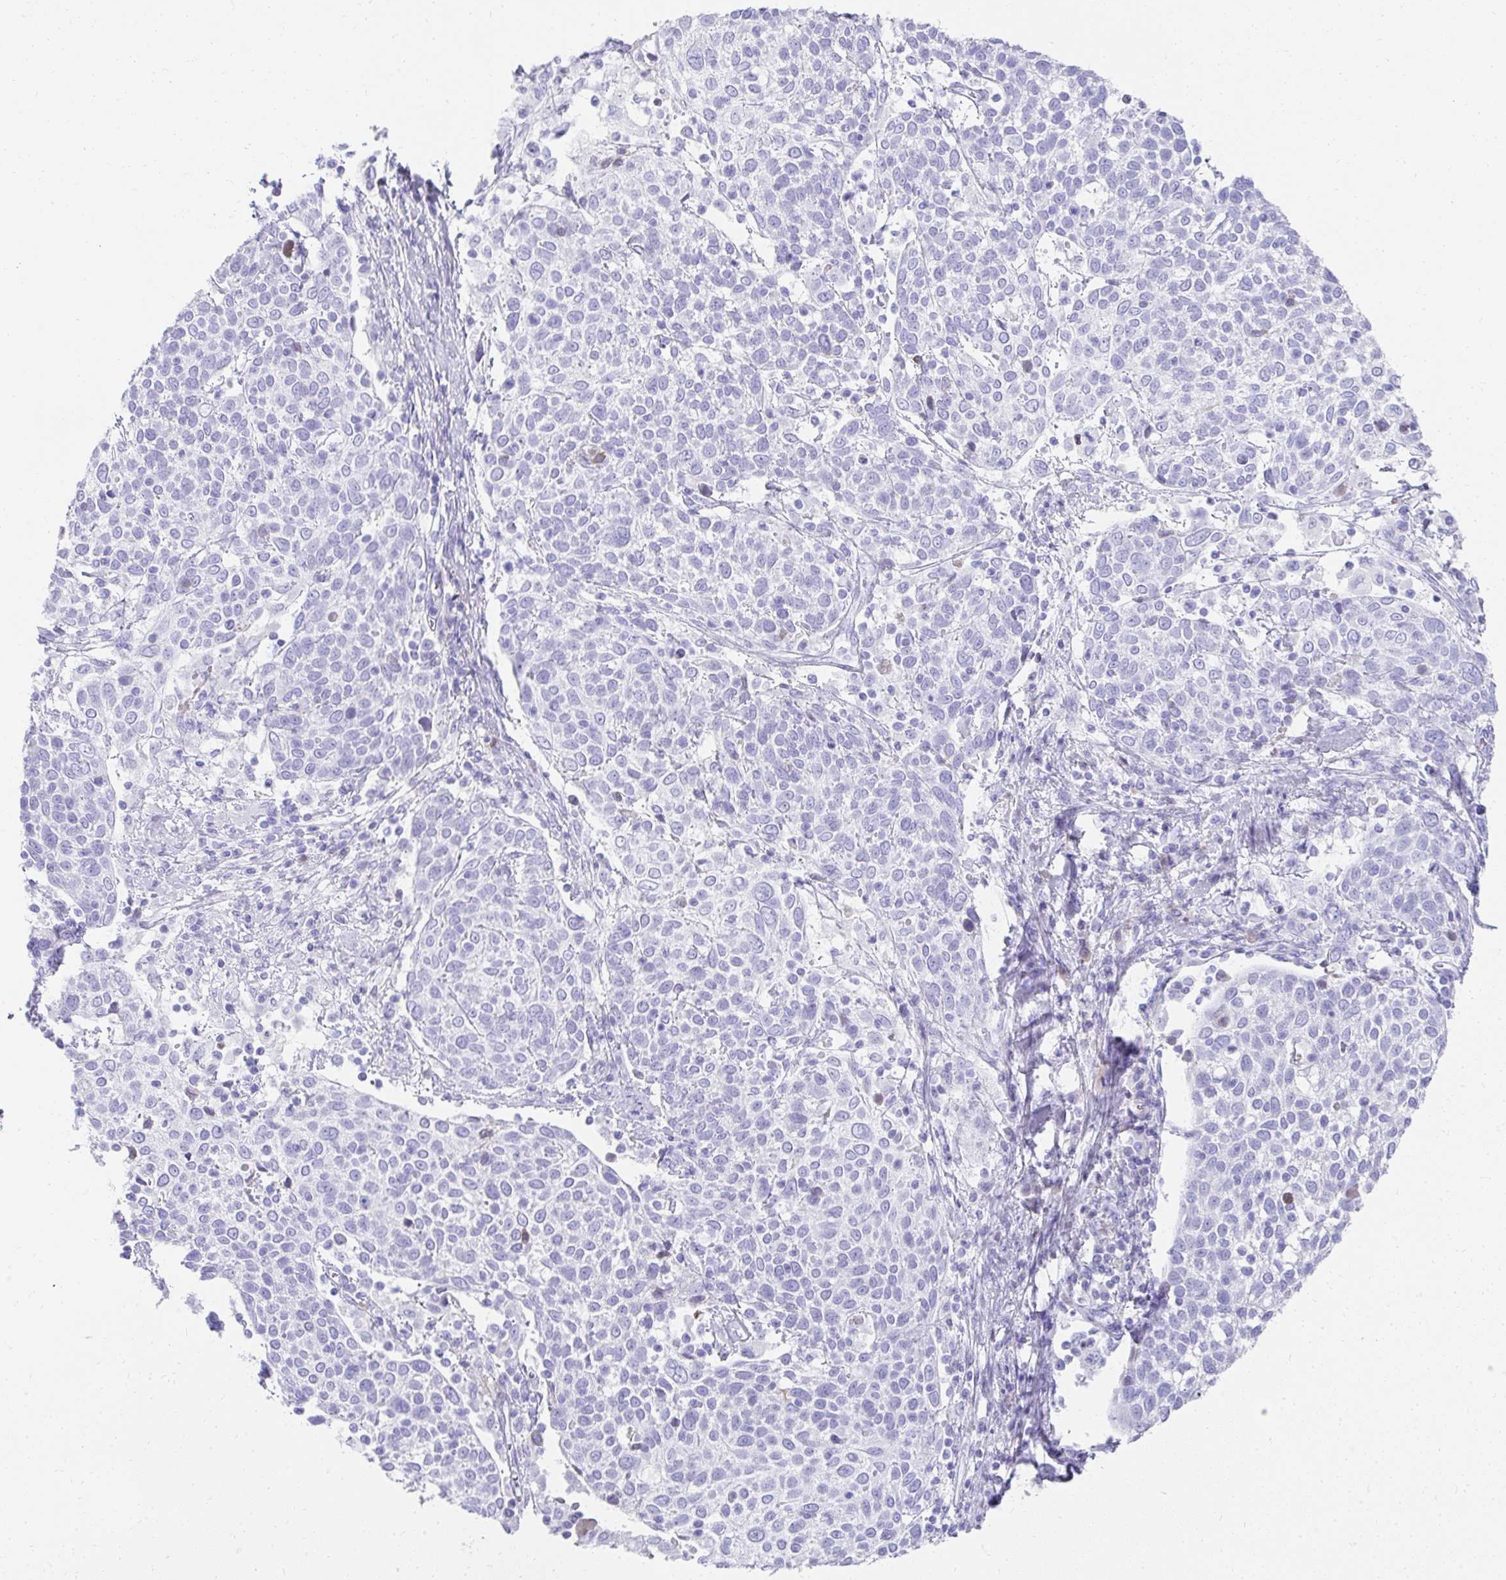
{"staining": {"intensity": "negative", "quantity": "none", "location": "none"}, "tissue": "cervical cancer", "cell_type": "Tumor cells", "image_type": "cancer", "snomed": [{"axis": "morphology", "description": "Squamous cell carcinoma, NOS"}, {"axis": "topography", "description": "Cervix"}], "caption": "There is no significant expression in tumor cells of cervical cancer. (Stains: DAB (3,3'-diaminobenzidine) IHC with hematoxylin counter stain, Microscopy: brightfield microscopy at high magnification).", "gene": "TNNT1", "patient": {"sex": "female", "age": 61}}